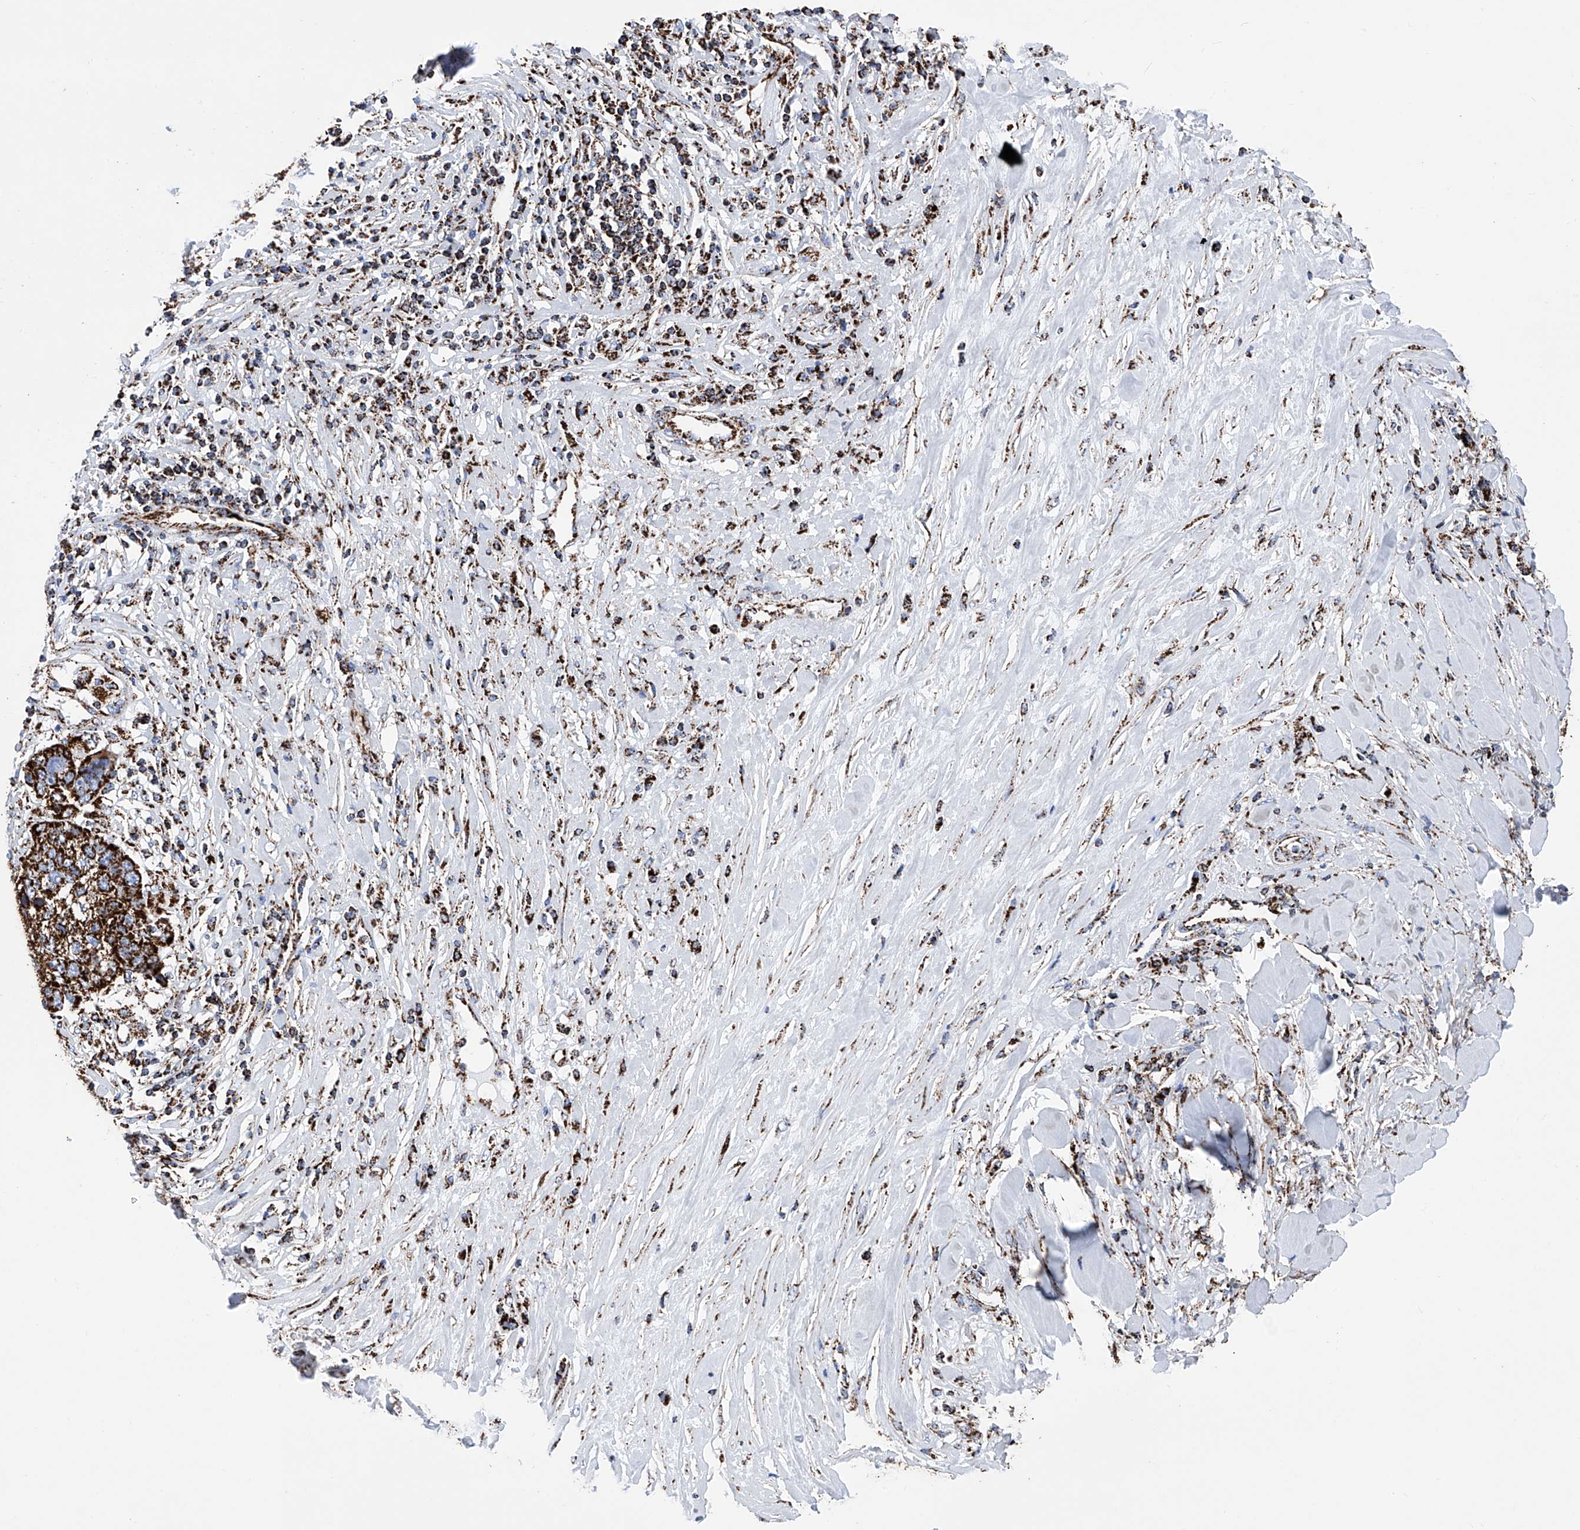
{"staining": {"intensity": "strong", "quantity": ">75%", "location": "cytoplasmic/membranous"}, "tissue": "lung cancer", "cell_type": "Tumor cells", "image_type": "cancer", "snomed": [{"axis": "morphology", "description": "Squamous cell carcinoma, NOS"}, {"axis": "topography", "description": "Lung"}], "caption": "Tumor cells display strong cytoplasmic/membranous expression in about >75% of cells in lung cancer (squamous cell carcinoma). The protein is stained brown, and the nuclei are stained in blue (DAB (3,3'-diaminobenzidine) IHC with brightfield microscopy, high magnification).", "gene": "ATP5PF", "patient": {"sex": "male", "age": 66}}